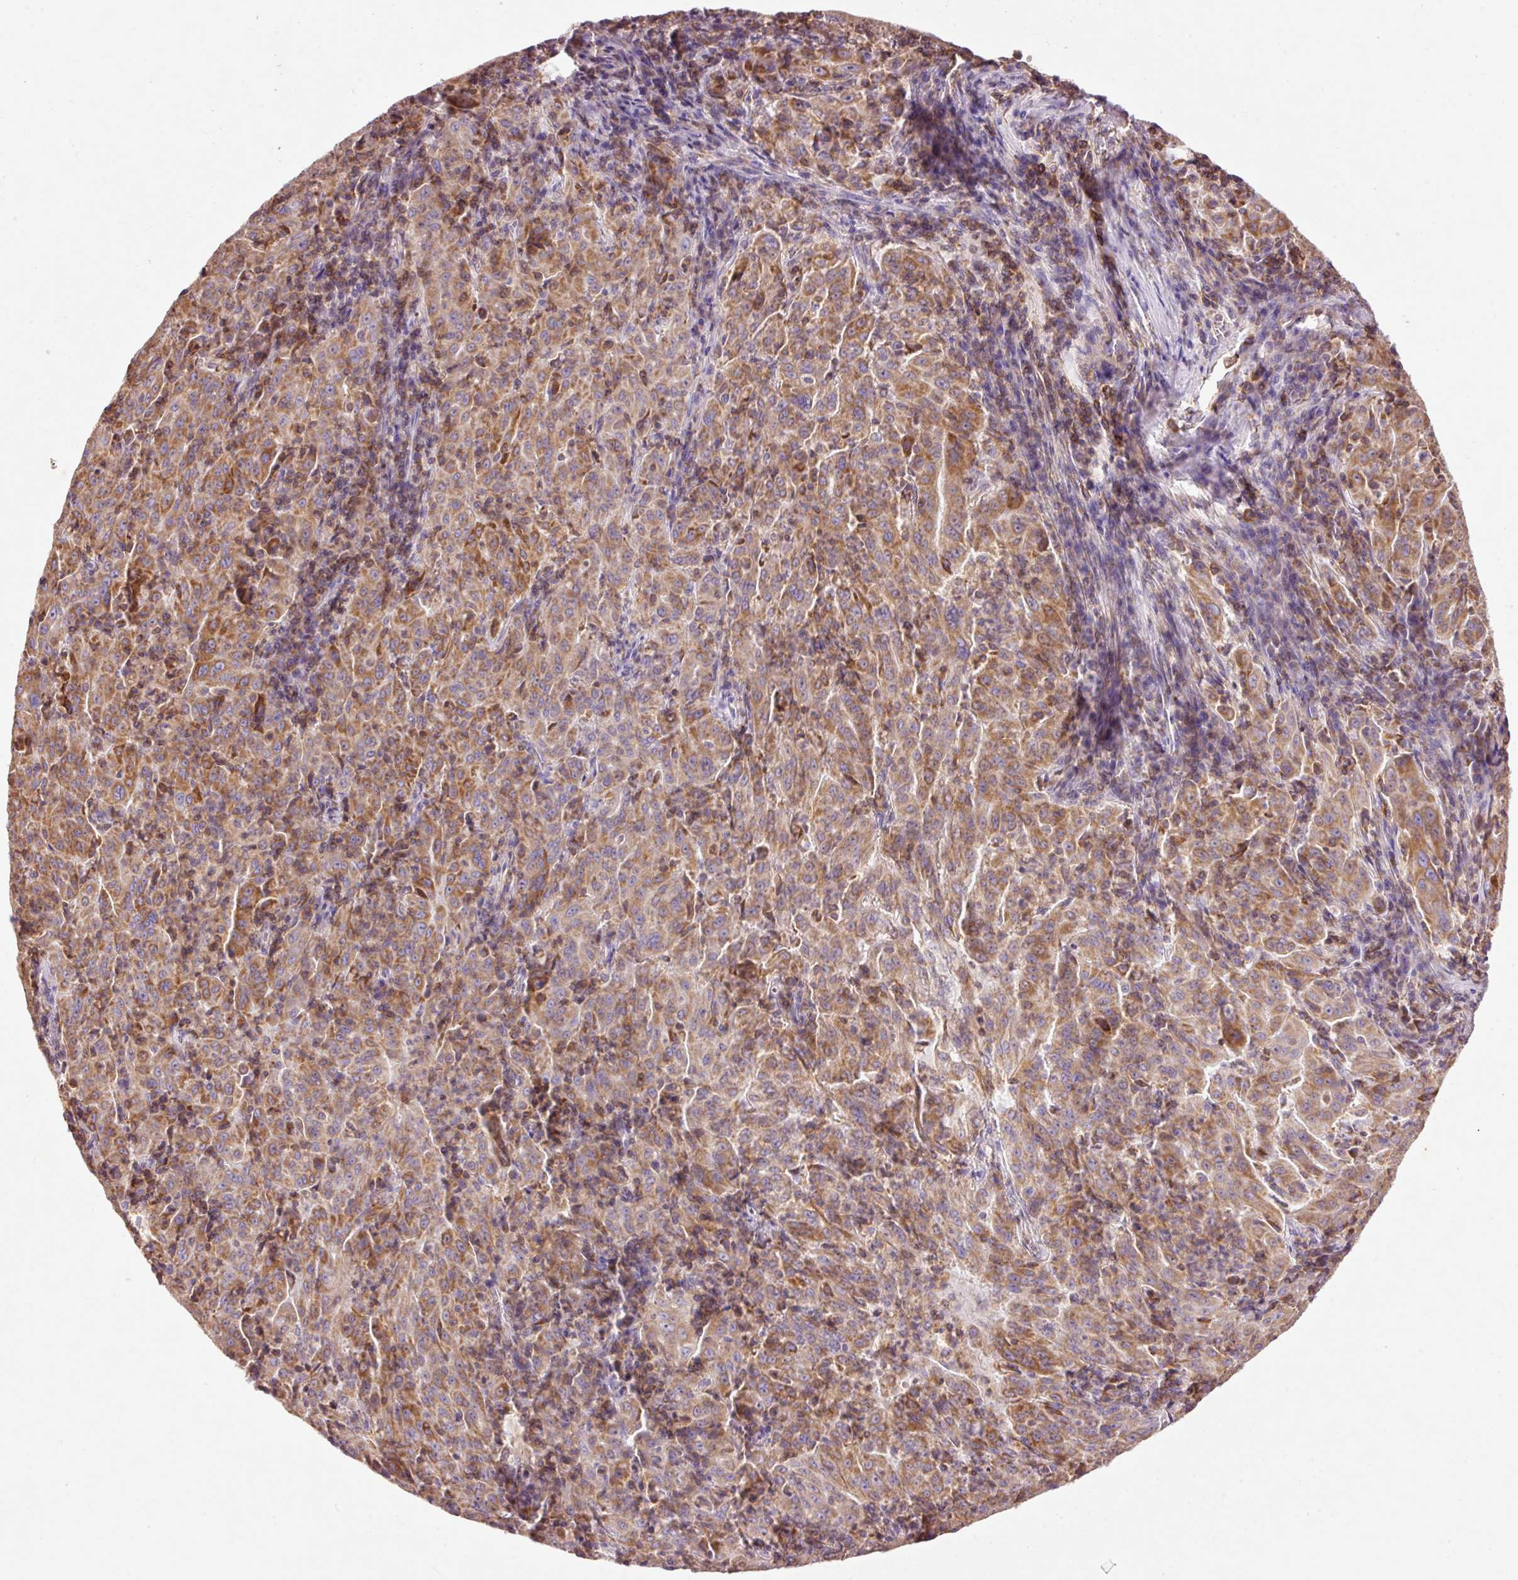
{"staining": {"intensity": "moderate", "quantity": ">75%", "location": "cytoplasmic/membranous"}, "tissue": "pancreatic cancer", "cell_type": "Tumor cells", "image_type": "cancer", "snomed": [{"axis": "morphology", "description": "Adenocarcinoma, NOS"}, {"axis": "topography", "description": "Pancreas"}], "caption": "Immunohistochemistry (IHC) staining of pancreatic cancer, which reveals medium levels of moderate cytoplasmic/membranous expression in about >75% of tumor cells indicating moderate cytoplasmic/membranous protein expression. The staining was performed using DAB (brown) for protein detection and nuclei were counterstained in hematoxylin (blue).", "gene": "IMMT", "patient": {"sex": "male", "age": 63}}